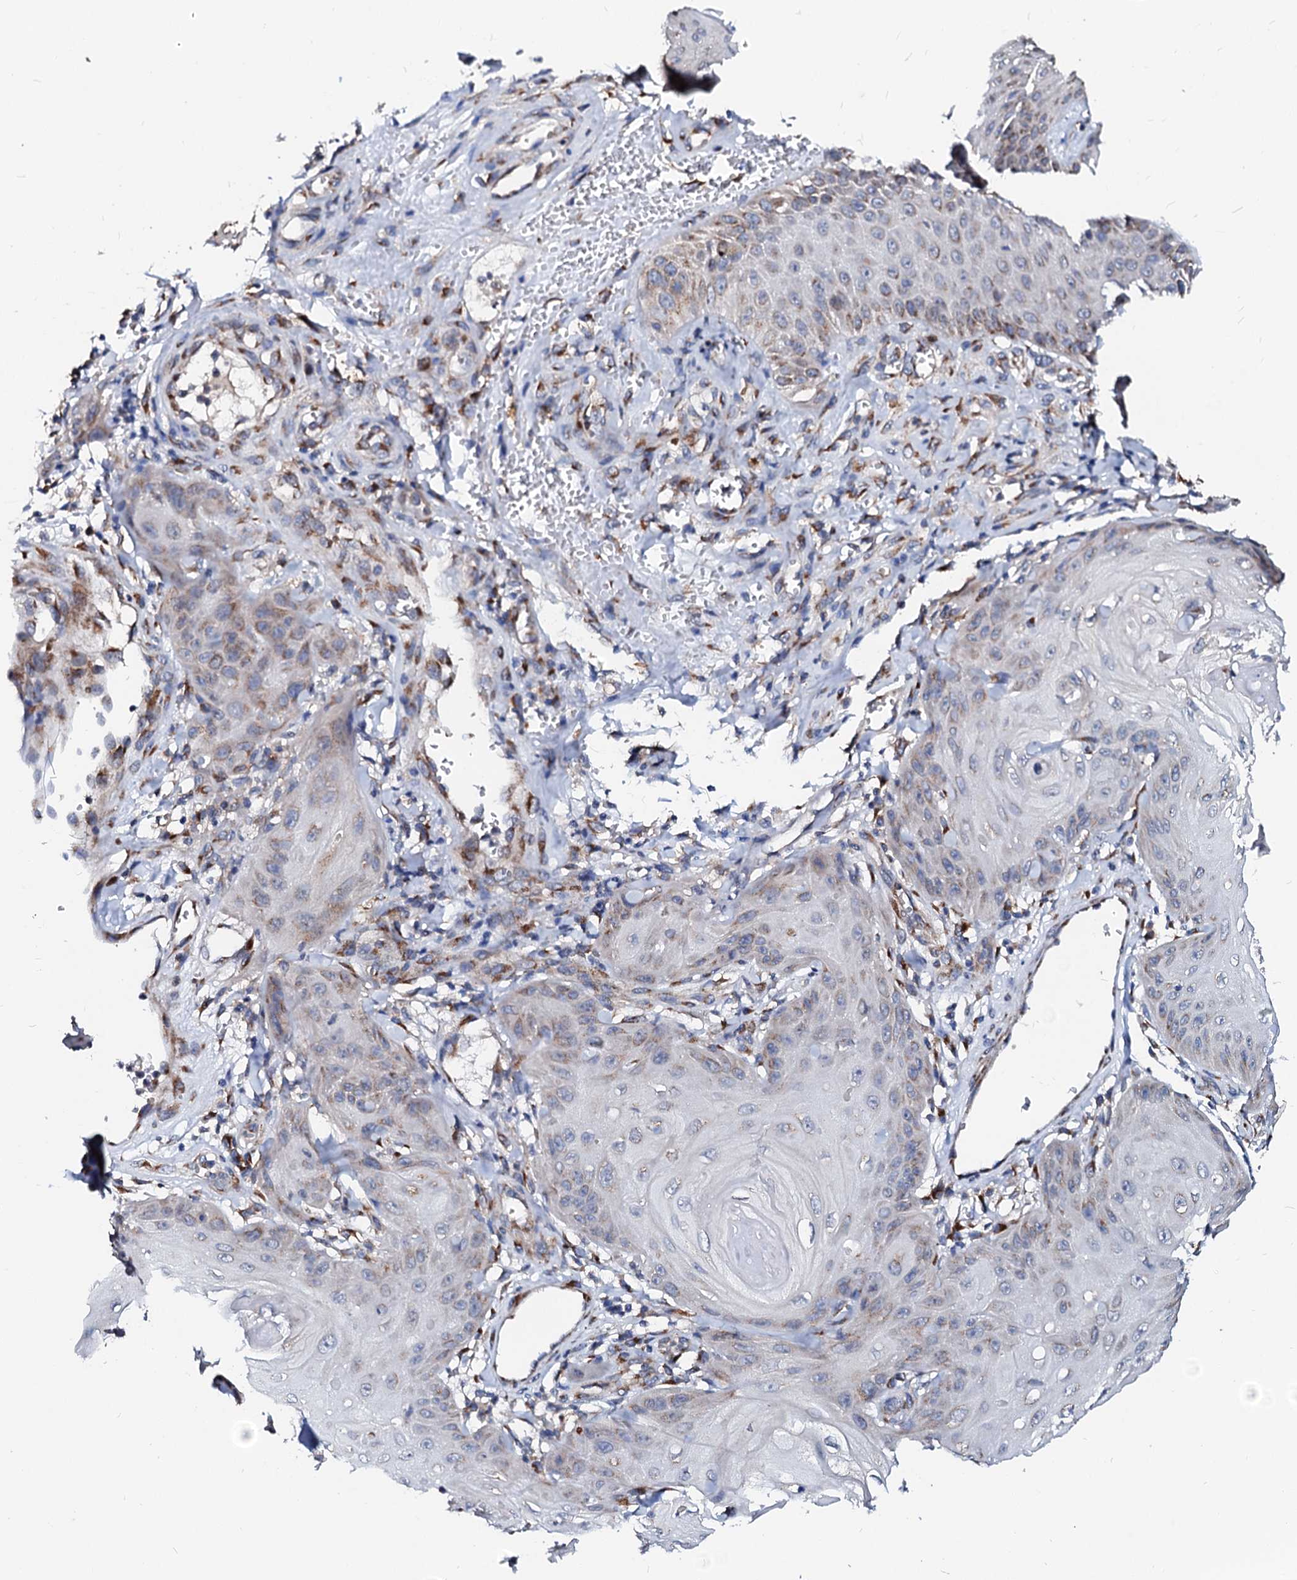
{"staining": {"intensity": "moderate", "quantity": "<25%", "location": "cytoplasmic/membranous"}, "tissue": "skin cancer", "cell_type": "Tumor cells", "image_type": "cancer", "snomed": [{"axis": "morphology", "description": "Squamous cell carcinoma, NOS"}, {"axis": "topography", "description": "Skin"}], "caption": "Protein analysis of skin cancer (squamous cell carcinoma) tissue reveals moderate cytoplasmic/membranous staining in approximately <25% of tumor cells. (DAB IHC with brightfield microscopy, high magnification).", "gene": "LMAN1", "patient": {"sex": "male", "age": 74}}